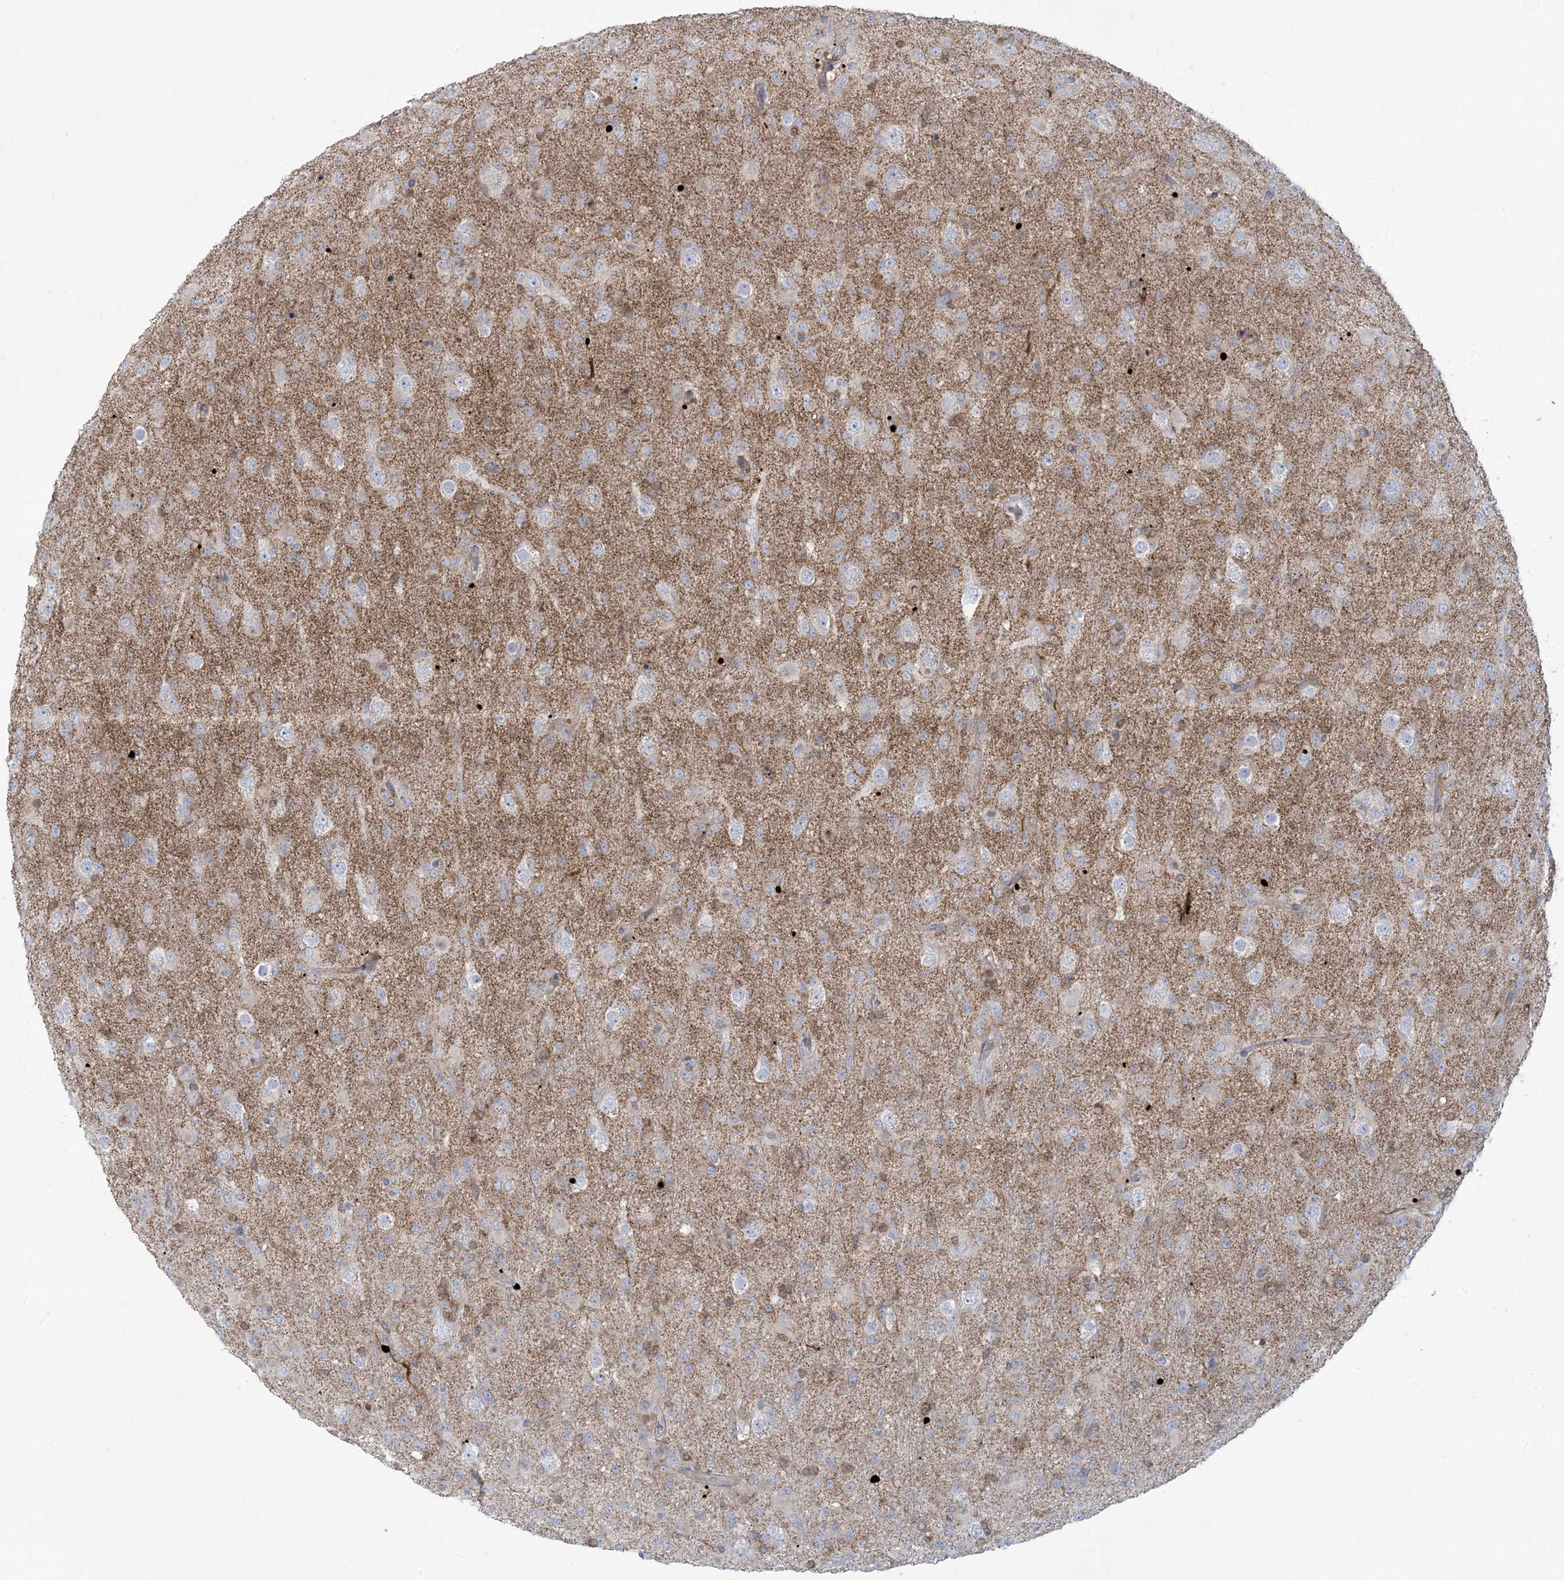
{"staining": {"intensity": "weak", "quantity": "<25%", "location": "cytoplasmic/membranous"}, "tissue": "glioma", "cell_type": "Tumor cells", "image_type": "cancer", "snomed": [{"axis": "morphology", "description": "Glioma, malignant, Low grade"}, {"axis": "topography", "description": "Brain"}], "caption": "An immunohistochemistry (IHC) image of glioma is shown. There is no staining in tumor cells of glioma. (Stains: DAB (3,3'-diaminobenzidine) IHC with hematoxylin counter stain, Microscopy: brightfield microscopy at high magnification).", "gene": "ARHGAP30", "patient": {"sex": "male", "age": 65}}